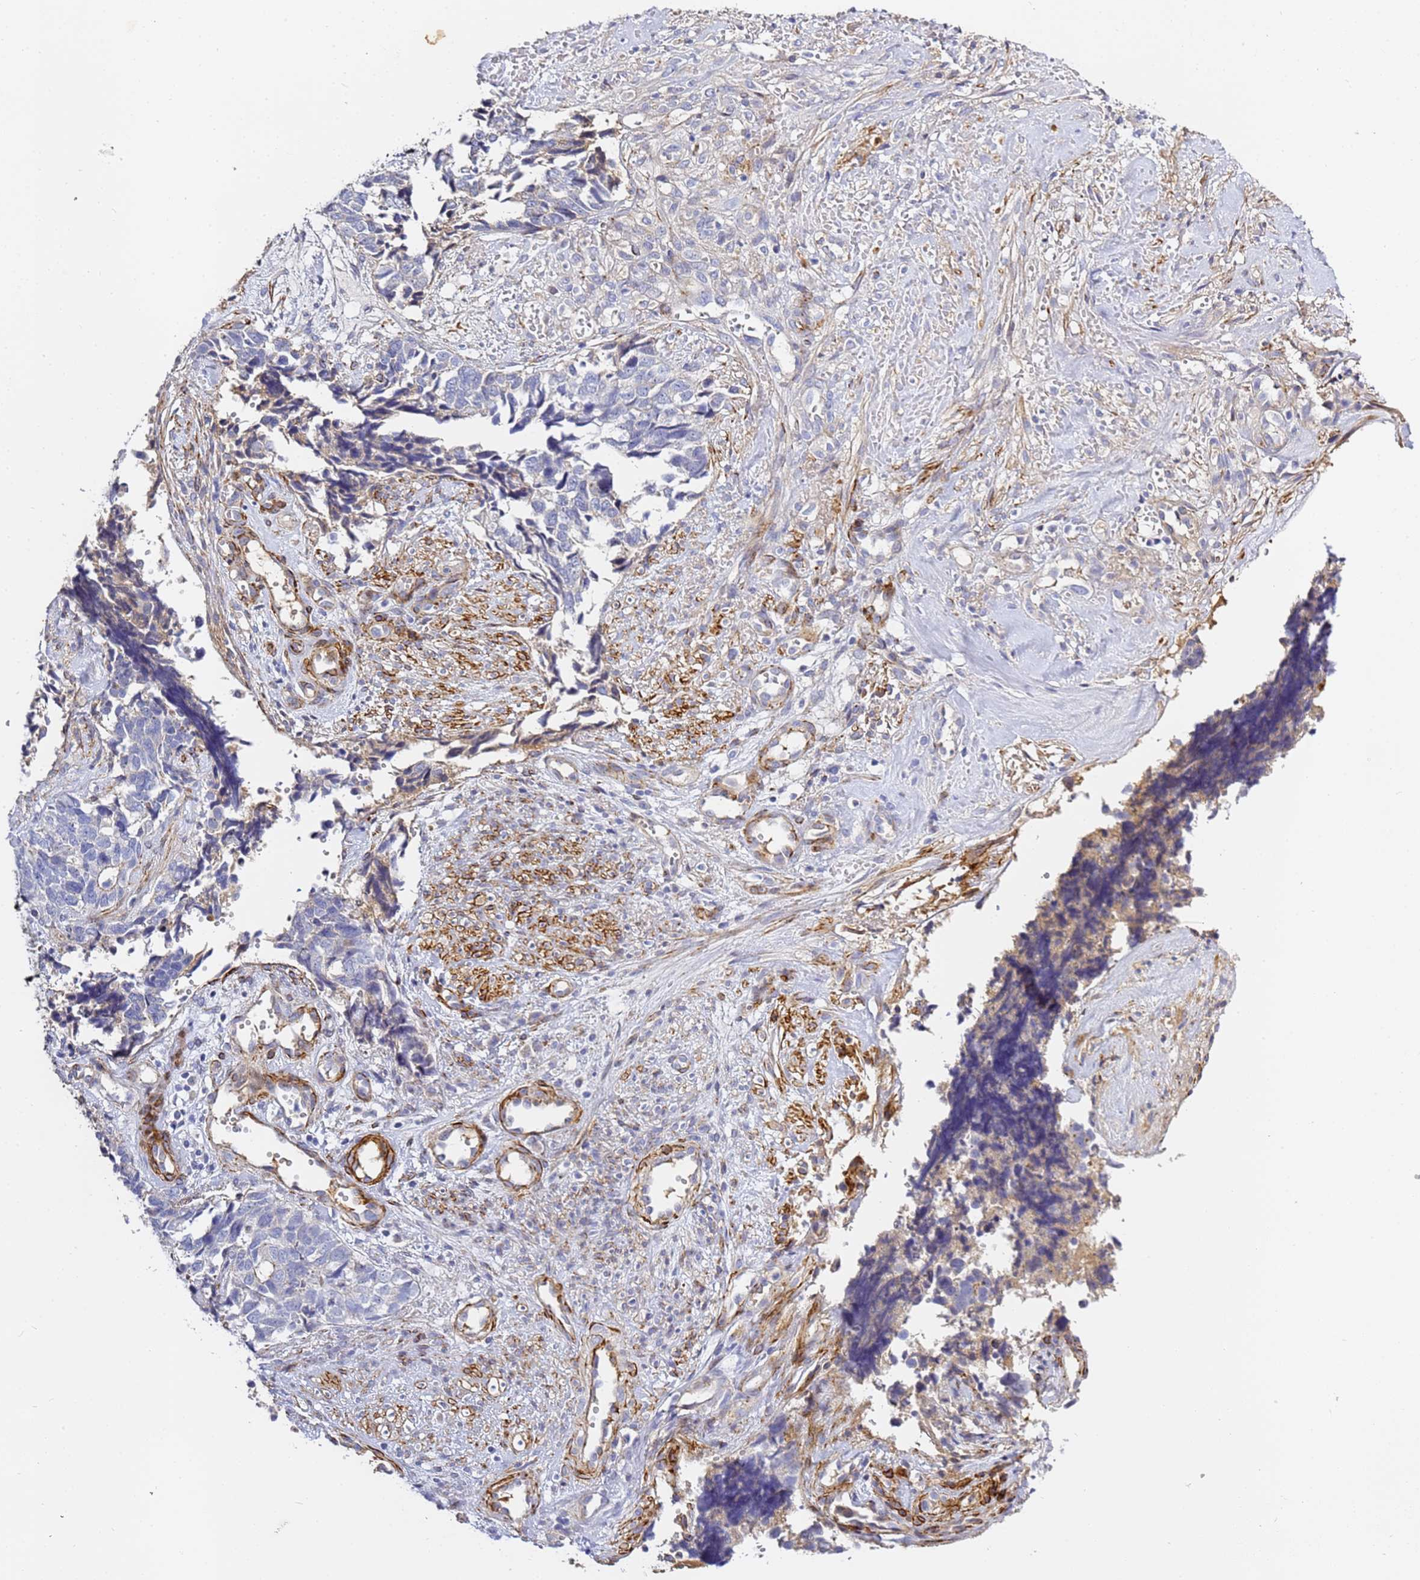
{"staining": {"intensity": "negative", "quantity": "none", "location": "none"}, "tissue": "cervical cancer", "cell_type": "Tumor cells", "image_type": "cancer", "snomed": [{"axis": "morphology", "description": "Squamous cell carcinoma, NOS"}, {"axis": "topography", "description": "Cervix"}], "caption": "Cervical cancer (squamous cell carcinoma) stained for a protein using immunohistochemistry (IHC) displays no staining tumor cells.", "gene": "CFH", "patient": {"sex": "female", "age": 63}}